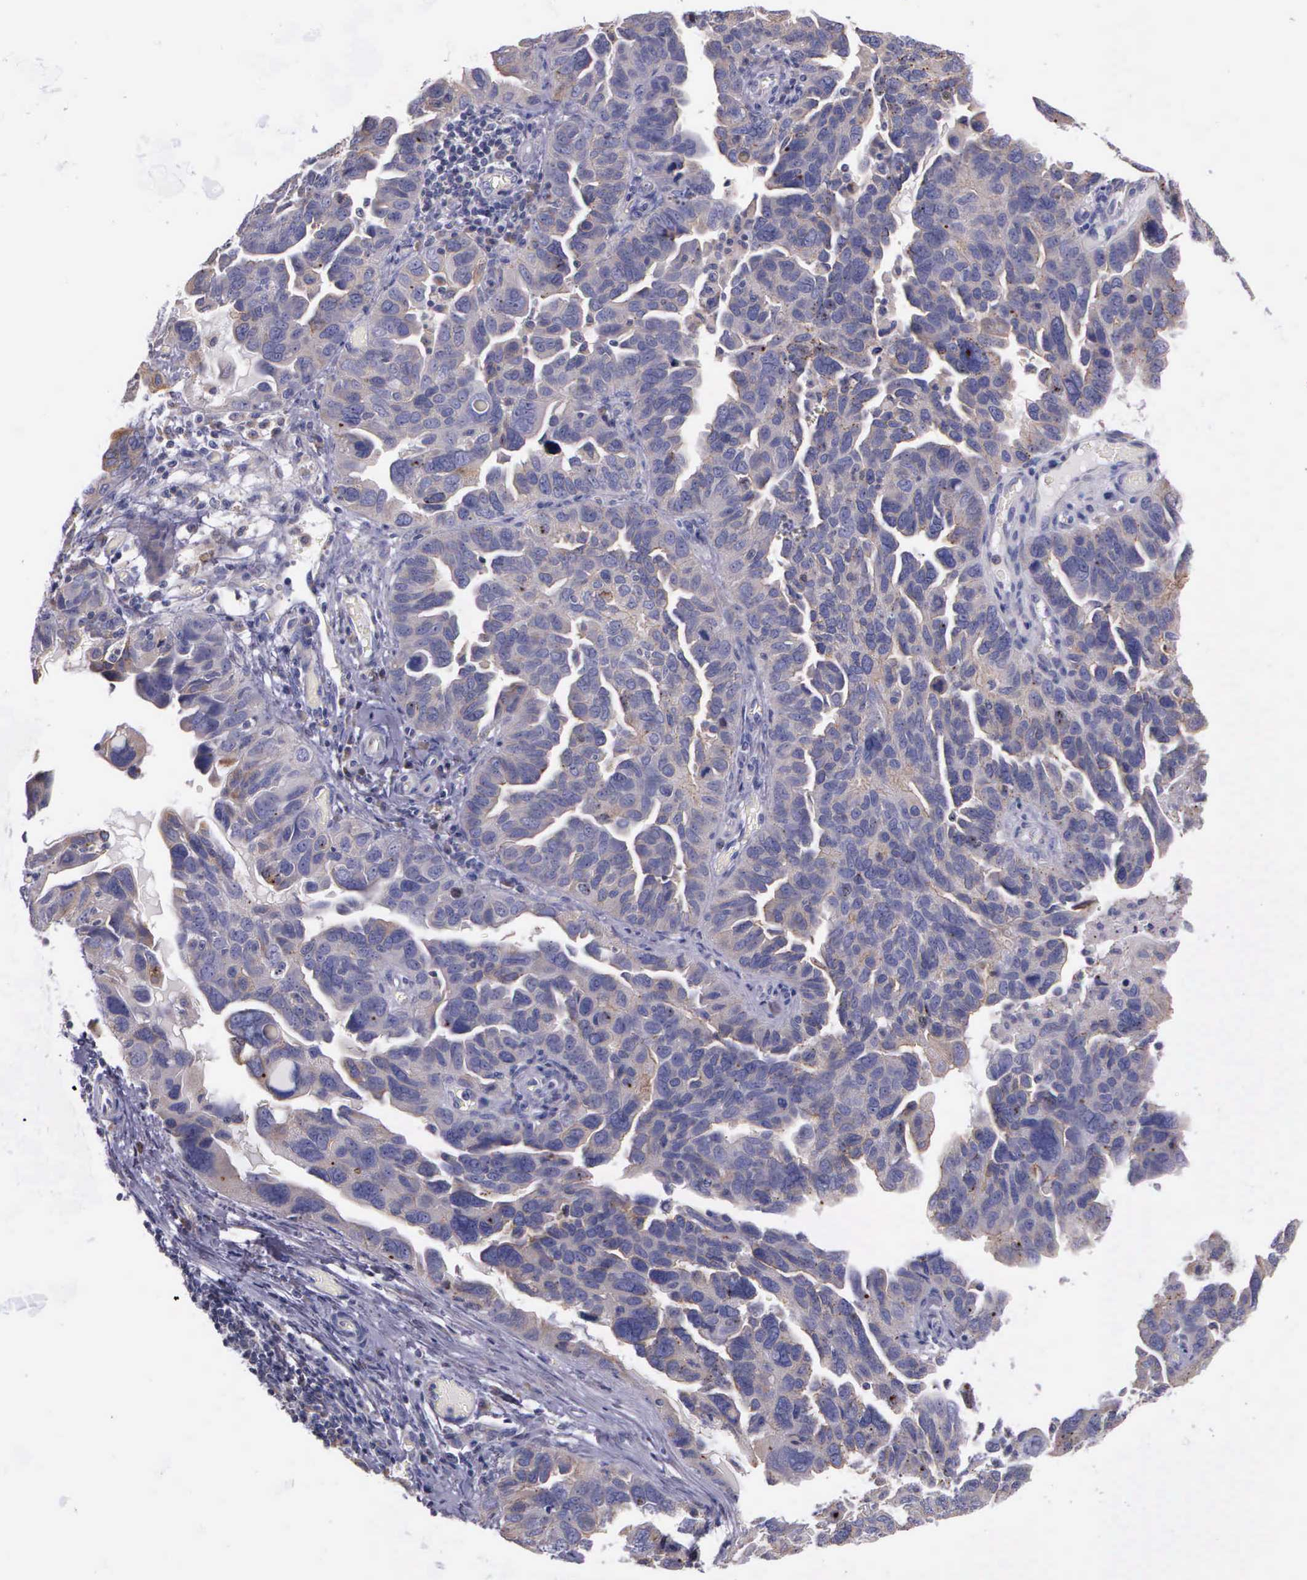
{"staining": {"intensity": "weak", "quantity": ">75%", "location": "cytoplasmic/membranous"}, "tissue": "ovarian cancer", "cell_type": "Tumor cells", "image_type": "cancer", "snomed": [{"axis": "morphology", "description": "Cystadenocarcinoma, serous, NOS"}, {"axis": "topography", "description": "Ovary"}], "caption": "This image displays immunohistochemistry (IHC) staining of ovarian serous cystadenocarcinoma, with low weak cytoplasmic/membranous expression in approximately >75% of tumor cells.", "gene": "MIA2", "patient": {"sex": "female", "age": 64}}